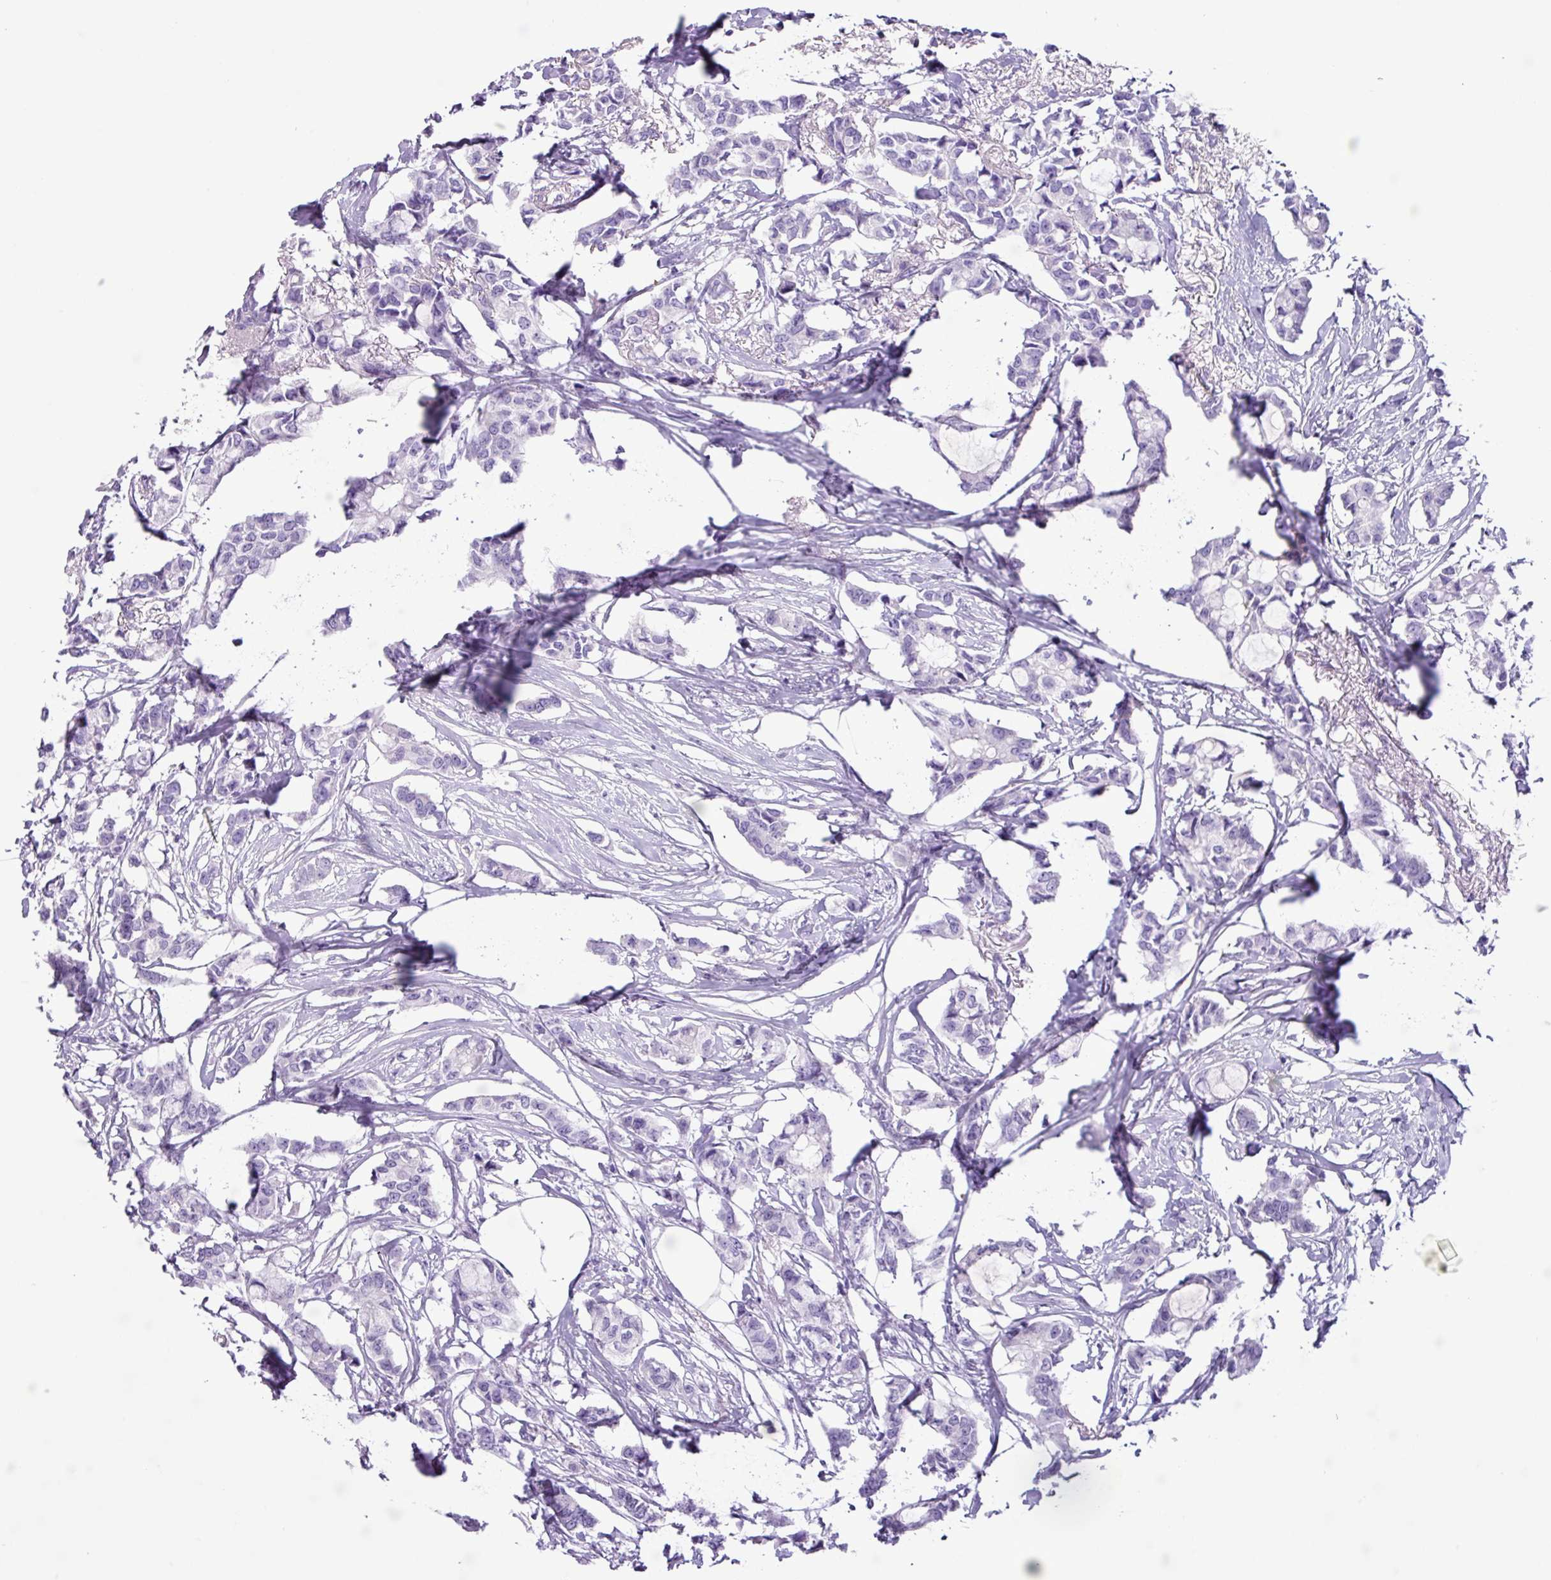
{"staining": {"intensity": "negative", "quantity": "none", "location": "none"}, "tissue": "breast cancer", "cell_type": "Tumor cells", "image_type": "cancer", "snomed": [{"axis": "morphology", "description": "Duct carcinoma"}, {"axis": "topography", "description": "Breast"}], "caption": "A micrograph of human breast cancer is negative for staining in tumor cells.", "gene": "AGO3", "patient": {"sex": "female", "age": 73}}